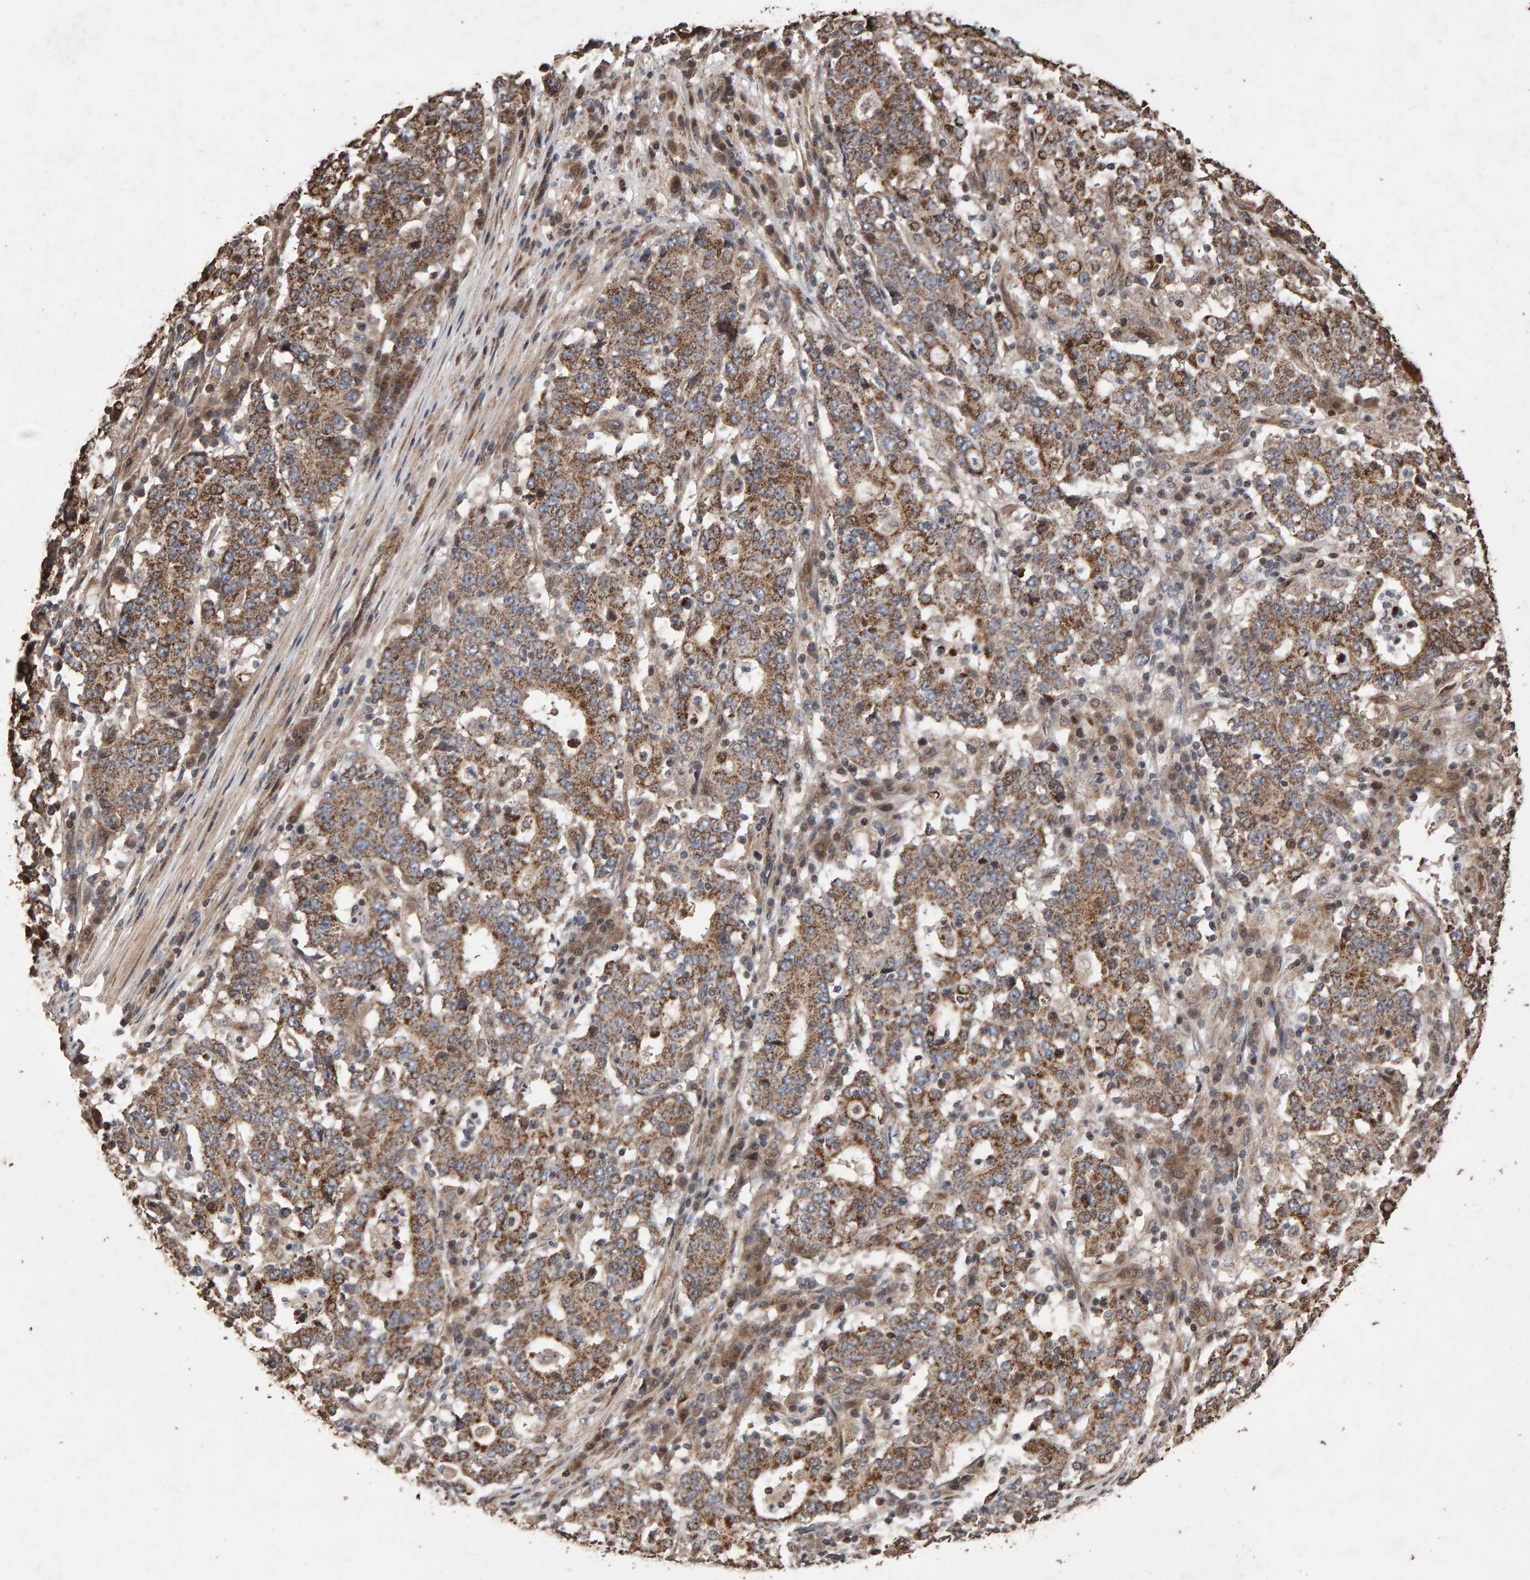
{"staining": {"intensity": "moderate", "quantity": ">75%", "location": "cytoplasmic/membranous"}, "tissue": "stomach cancer", "cell_type": "Tumor cells", "image_type": "cancer", "snomed": [{"axis": "morphology", "description": "Adenocarcinoma, NOS"}, {"axis": "topography", "description": "Stomach"}], "caption": "The immunohistochemical stain labels moderate cytoplasmic/membranous staining in tumor cells of stomach cancer tissue.", "gene": "OSBP2", "patient": {"sex": "male", "age": 59}}